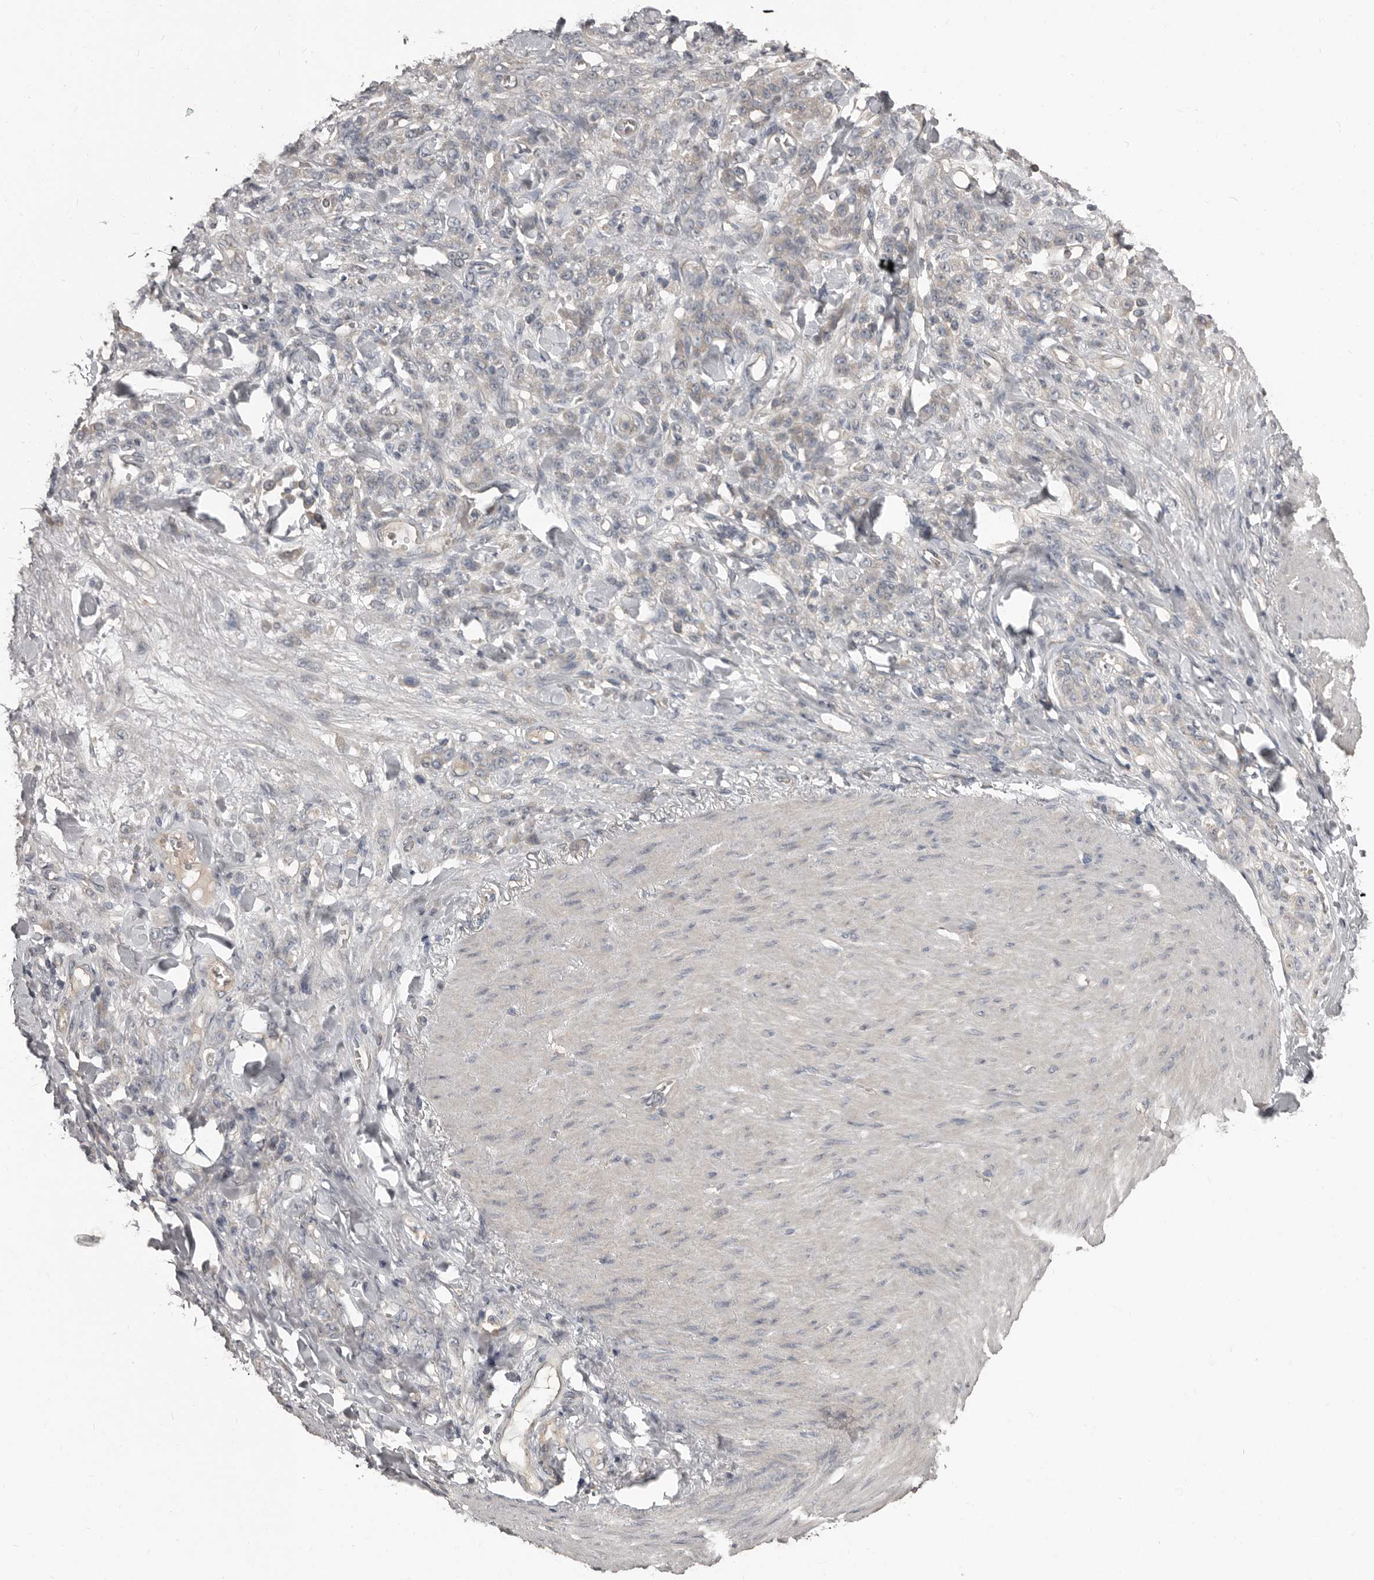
{"staining": {"intensity": "negative", "quantity": "none", "location": "none"}, "tissue": "stomach cancer", "cell_type": "Tumor cells", "image_type": "cancer", "snomed": [{"axis": "morphology", "description": "Normal tissue, NOS"}, {"axis": "morphology", "description": "Adenocarcinoma, NOS"}, {"axis": "topography", "description": "Stomach"}], "caption": "Human stomach cancer (adenocarcinoma) stained for a protein using immunohistochemistry (IHC) demonstrates no expression in tumor cells.", "gene": "CA6", "patient": {"sex": "male", "age": 82}}